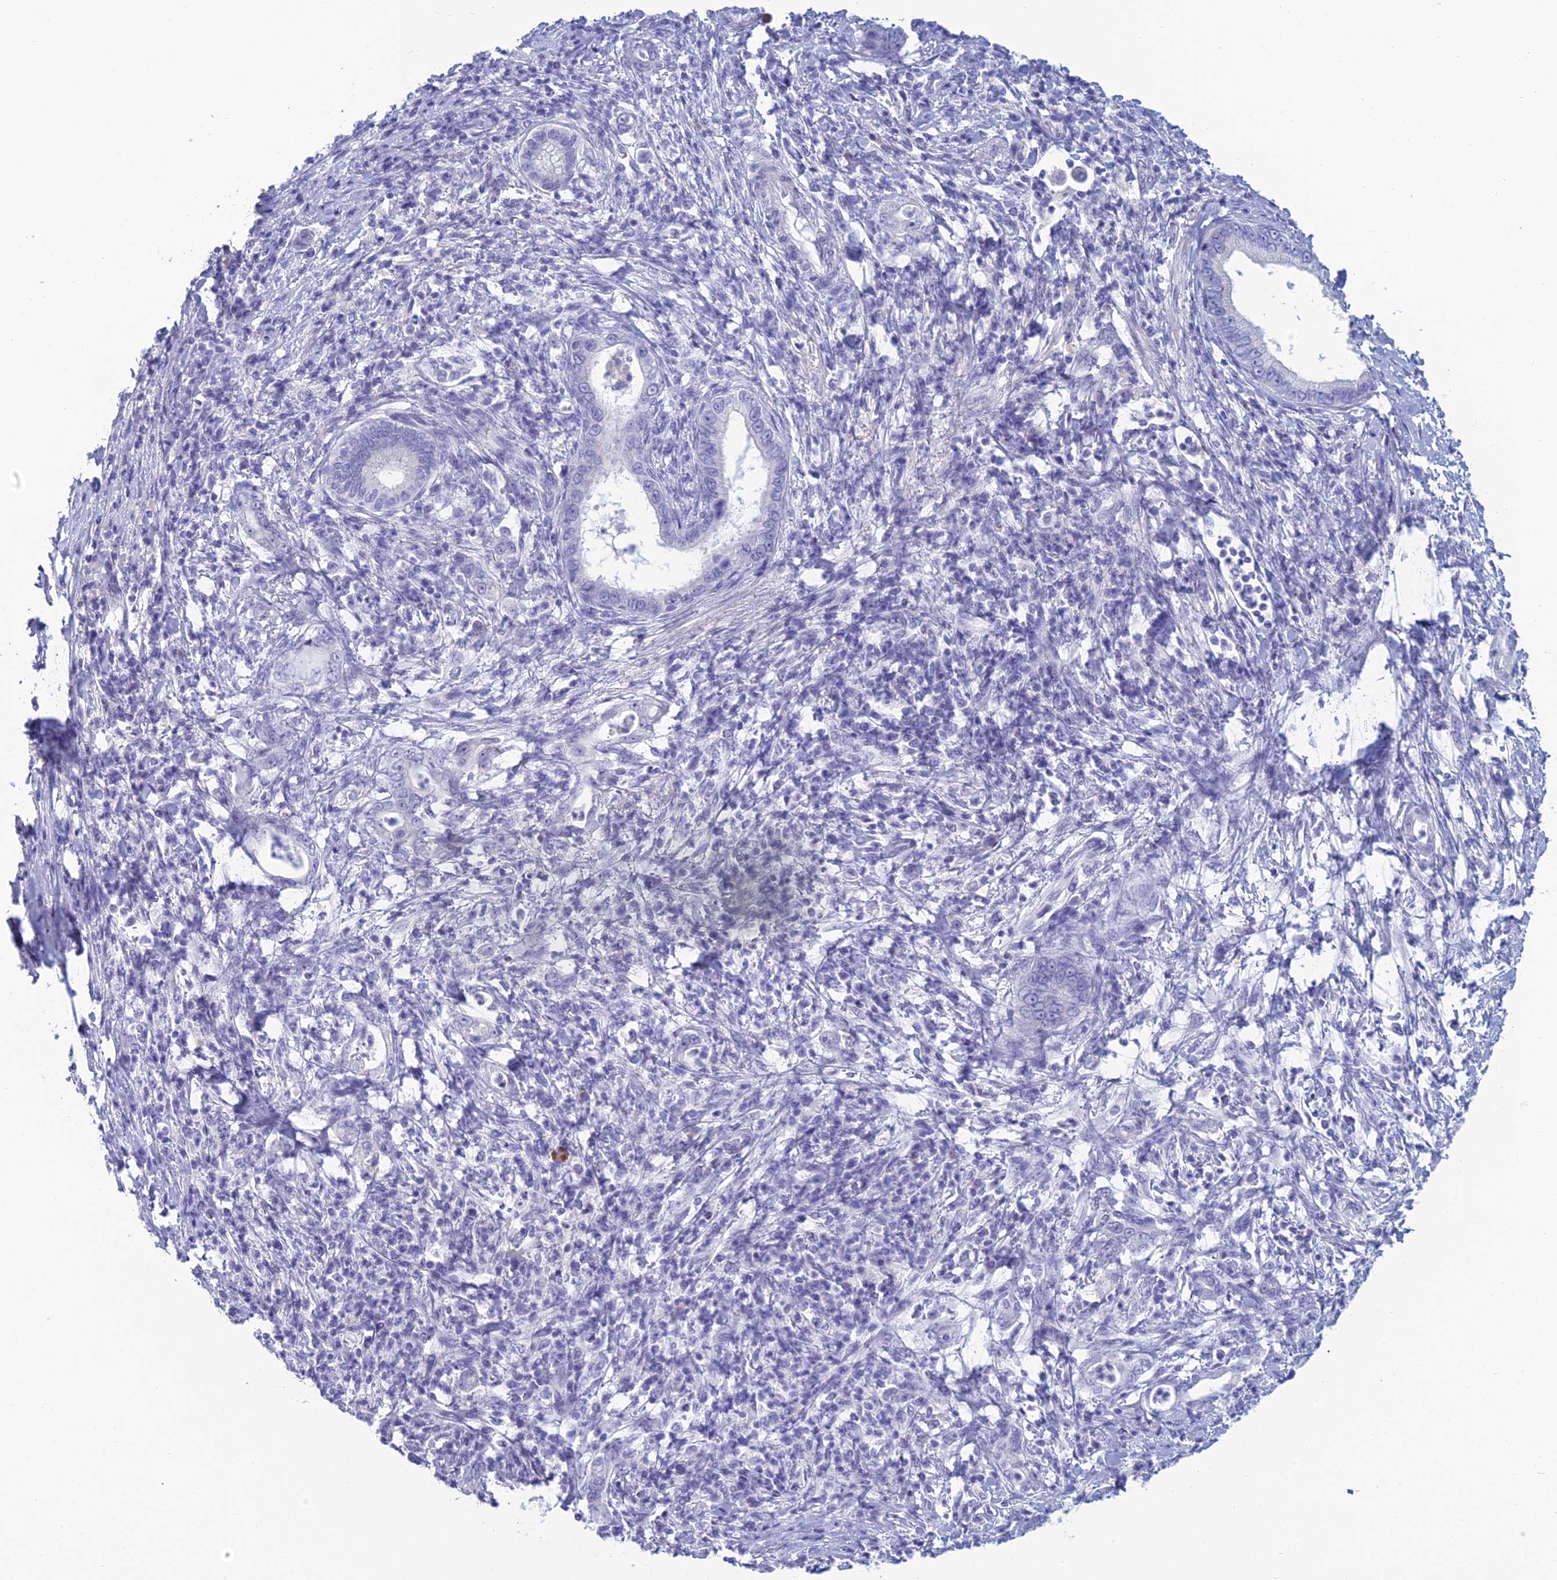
{"staining": {"intensity": "negative", "quantity": "none", "location": "none"}, "tissue": "pancreatic cancer", "cell_type": "Tumor cells", "image_type": "cancer", "snomed": [{"axis": "morphology", "description": "Normal tissue, NOS"}, {"axis": "morphology", "description": "Adenocarcinoma, NOS"}, {"axis": "topography", "description": "Pancreas"}], "caption": "Adenocarcinoma (pancreatic) stained for a protein using immunohistochemistry (IHC) displays no expression tumor cells.", "gene": "MUC13", "patient": {"sex": "female", "age": 55}}